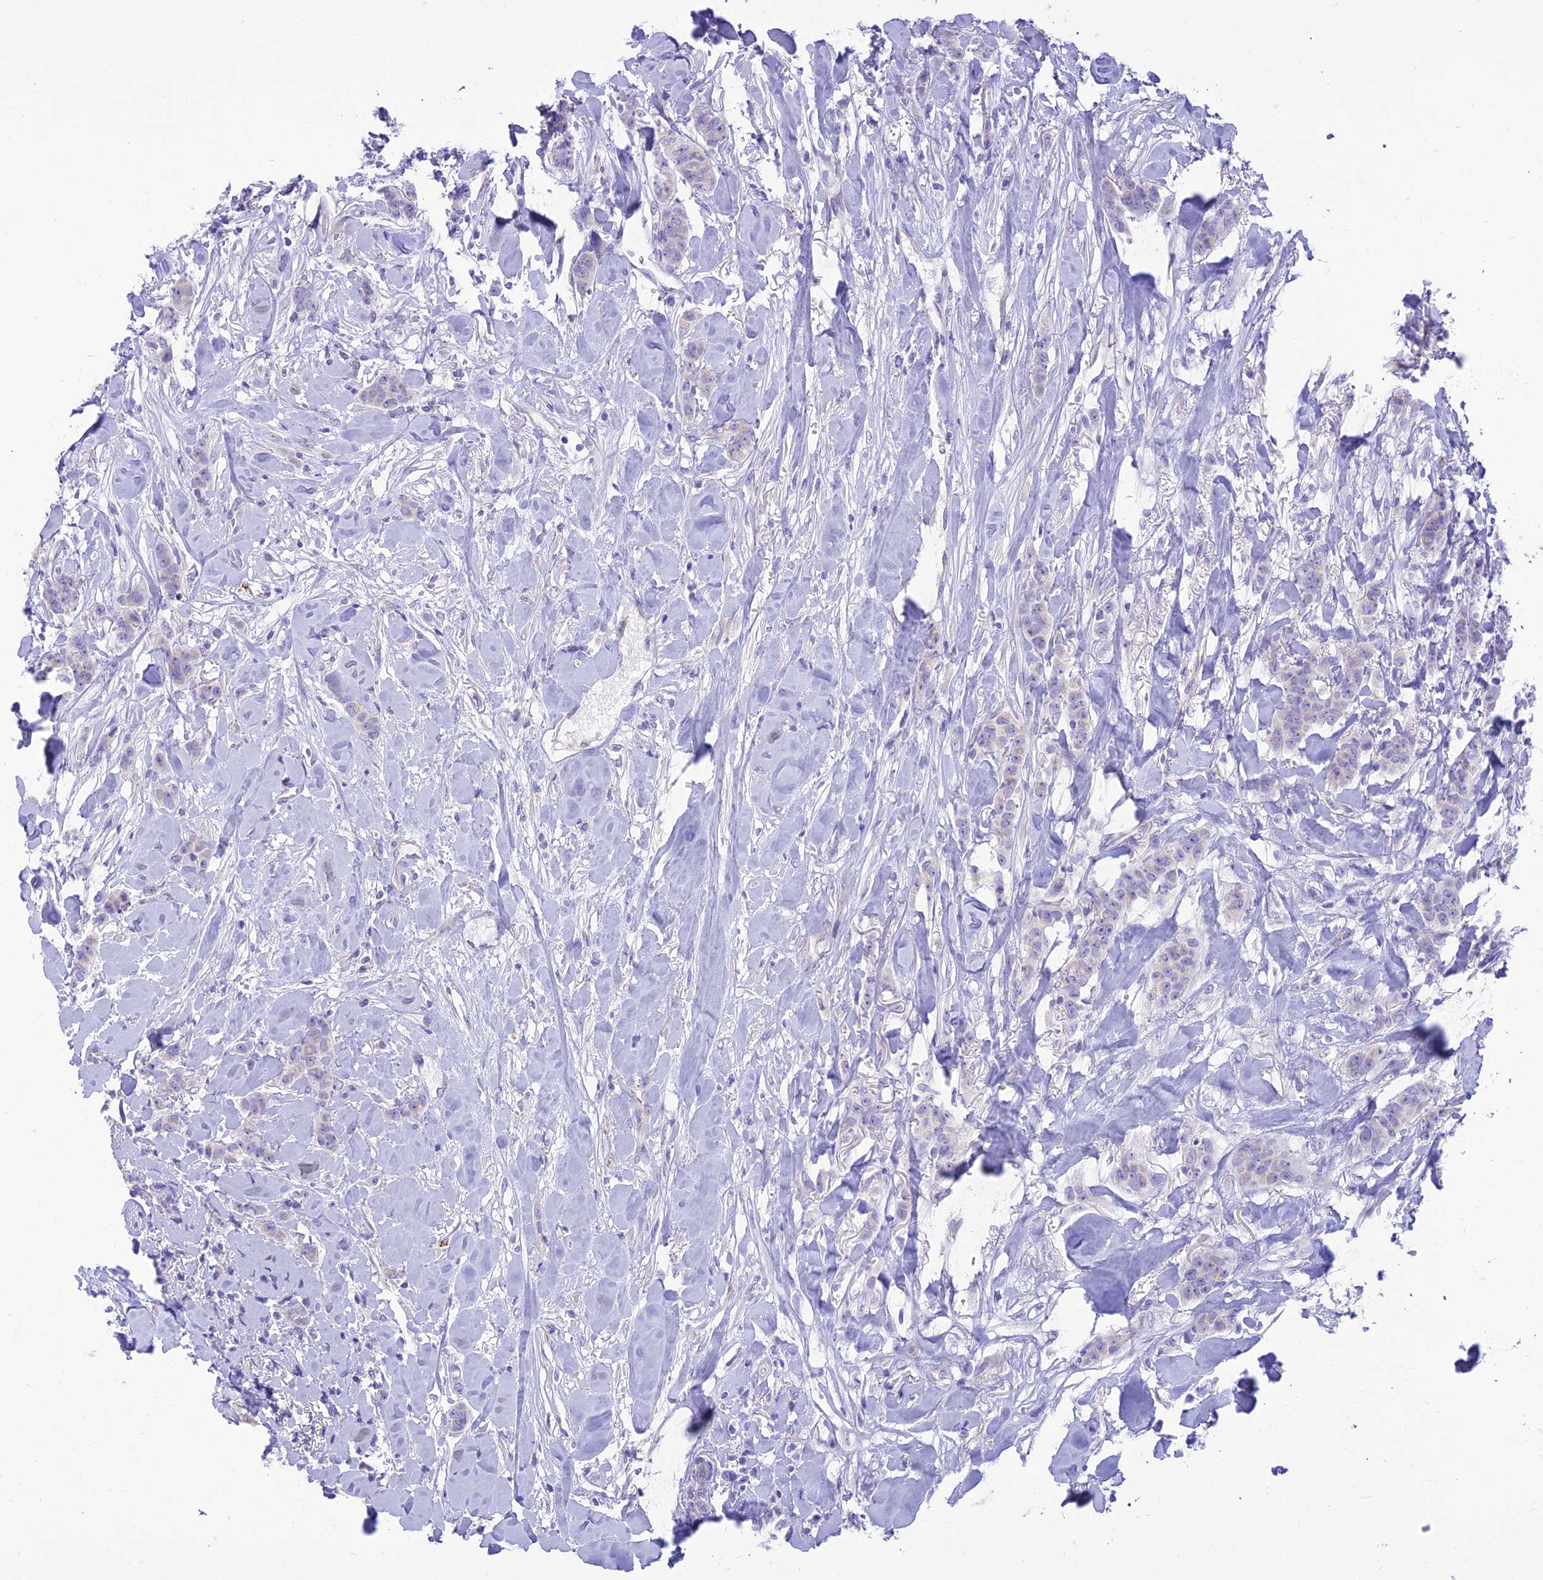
{"staining": {"intensity": "negative", "quantity": "none", "location": "none"}, "tissue": "breast cancer", "cell_type": "Tumor cells", "image_type": "cancer", "snomed": [{"axis": "morphology", "description": "Duct carcinoma"}, {"axis": "topography", "description": "Breast"}], "caption": "Immunohistochemistry (IHC) of human breast cancer (invasive ductal carcinoma) demonstrates no staining in tumor cells.", "gene": "DHDH", "patient": {"sex": "female", "age": 40}}